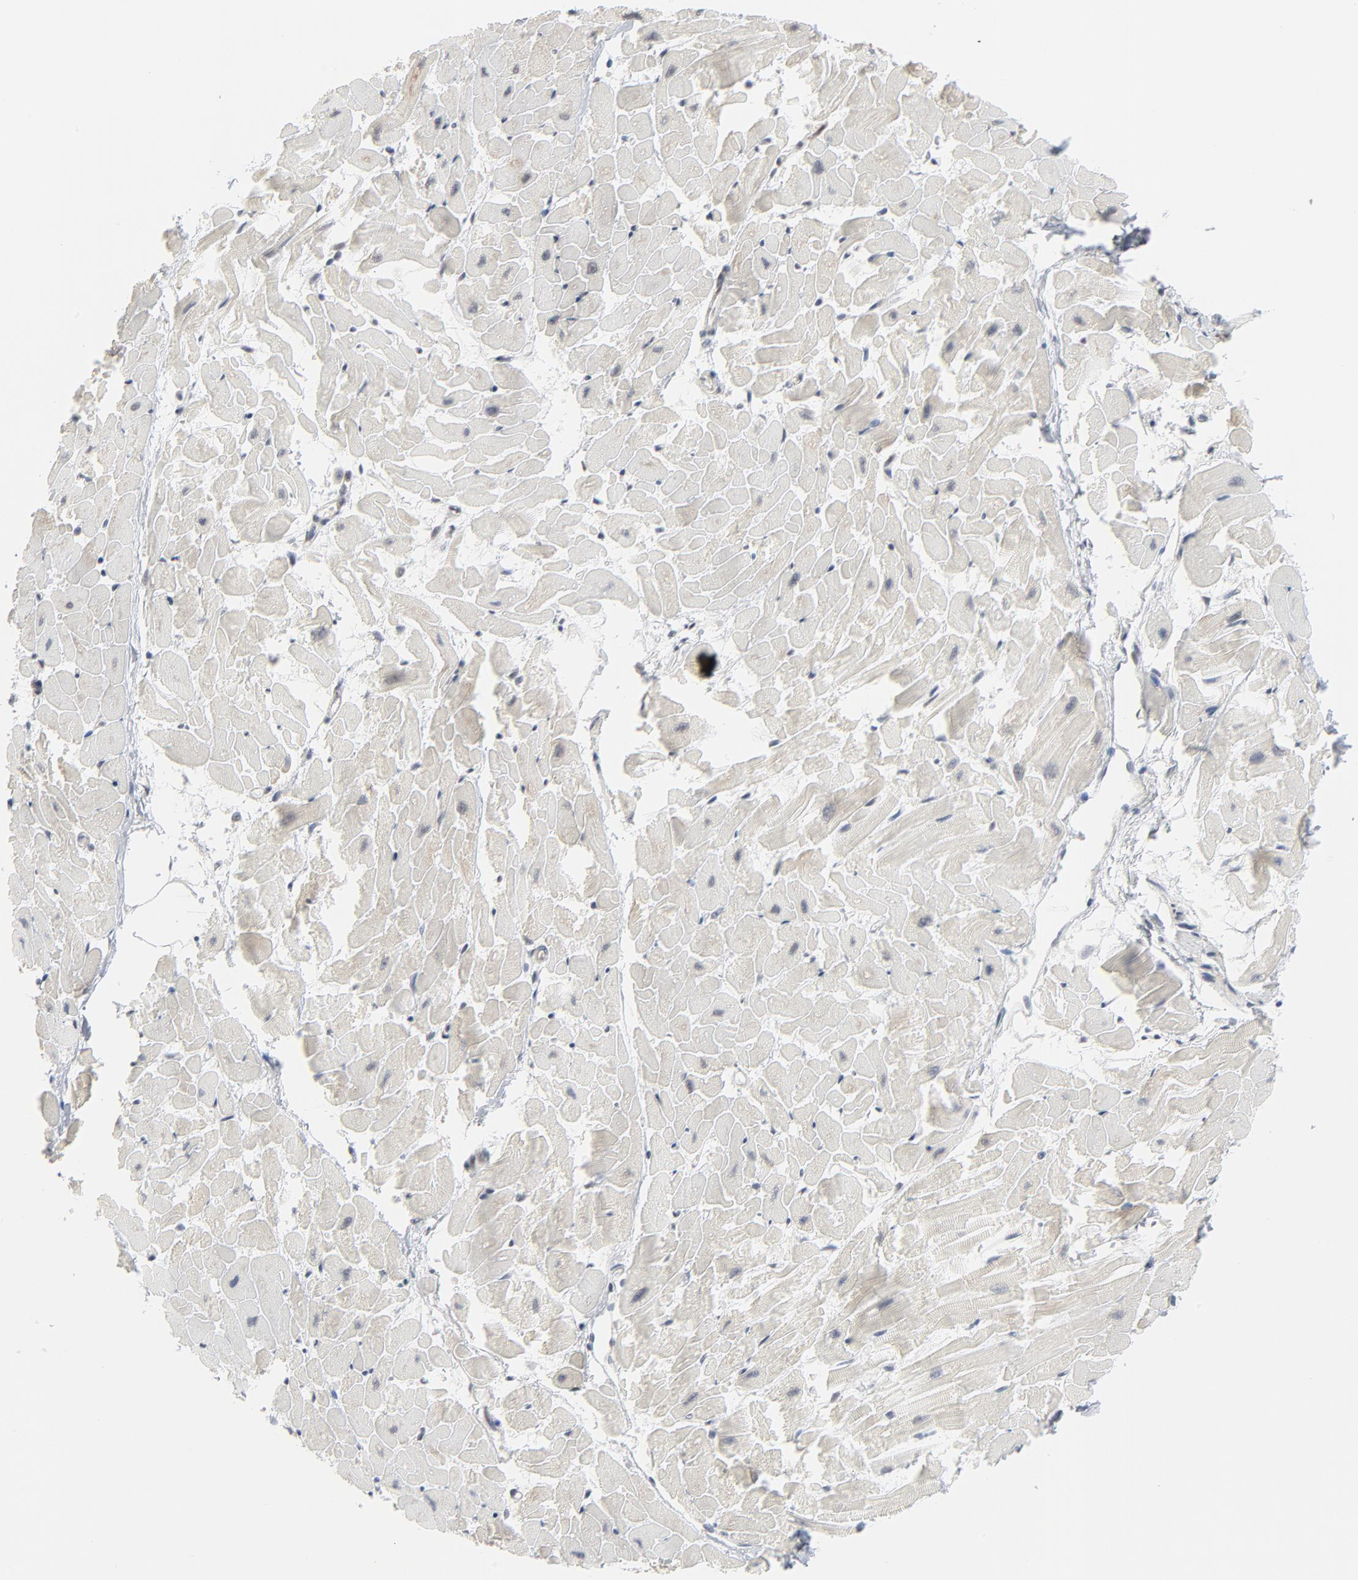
{"staining": {"intensity": "negative", "quantity": "none", "location": "none"}, "tissue": "heart muscle", "cell_type": "Cardiomyocytes", "image_type": "normal", "snomed": [{"axis": "morphology", "description": "Normal tissue, NOS"}, {"axis": "topography", "description": "Heart"}], "caption": "Immunohistochemistry micrograph of unremarkable heart muscle: human heart muscle stained with DAB exhibits no significant protein staining in cardiomyocytes. Brightfield microscopy of immunohistochemistry stained with DAB (brown) and hematoxylin (blue), captured at high magnification.", "gene": "ITPR3", "patient": {"sex": "female", "age": 19}}